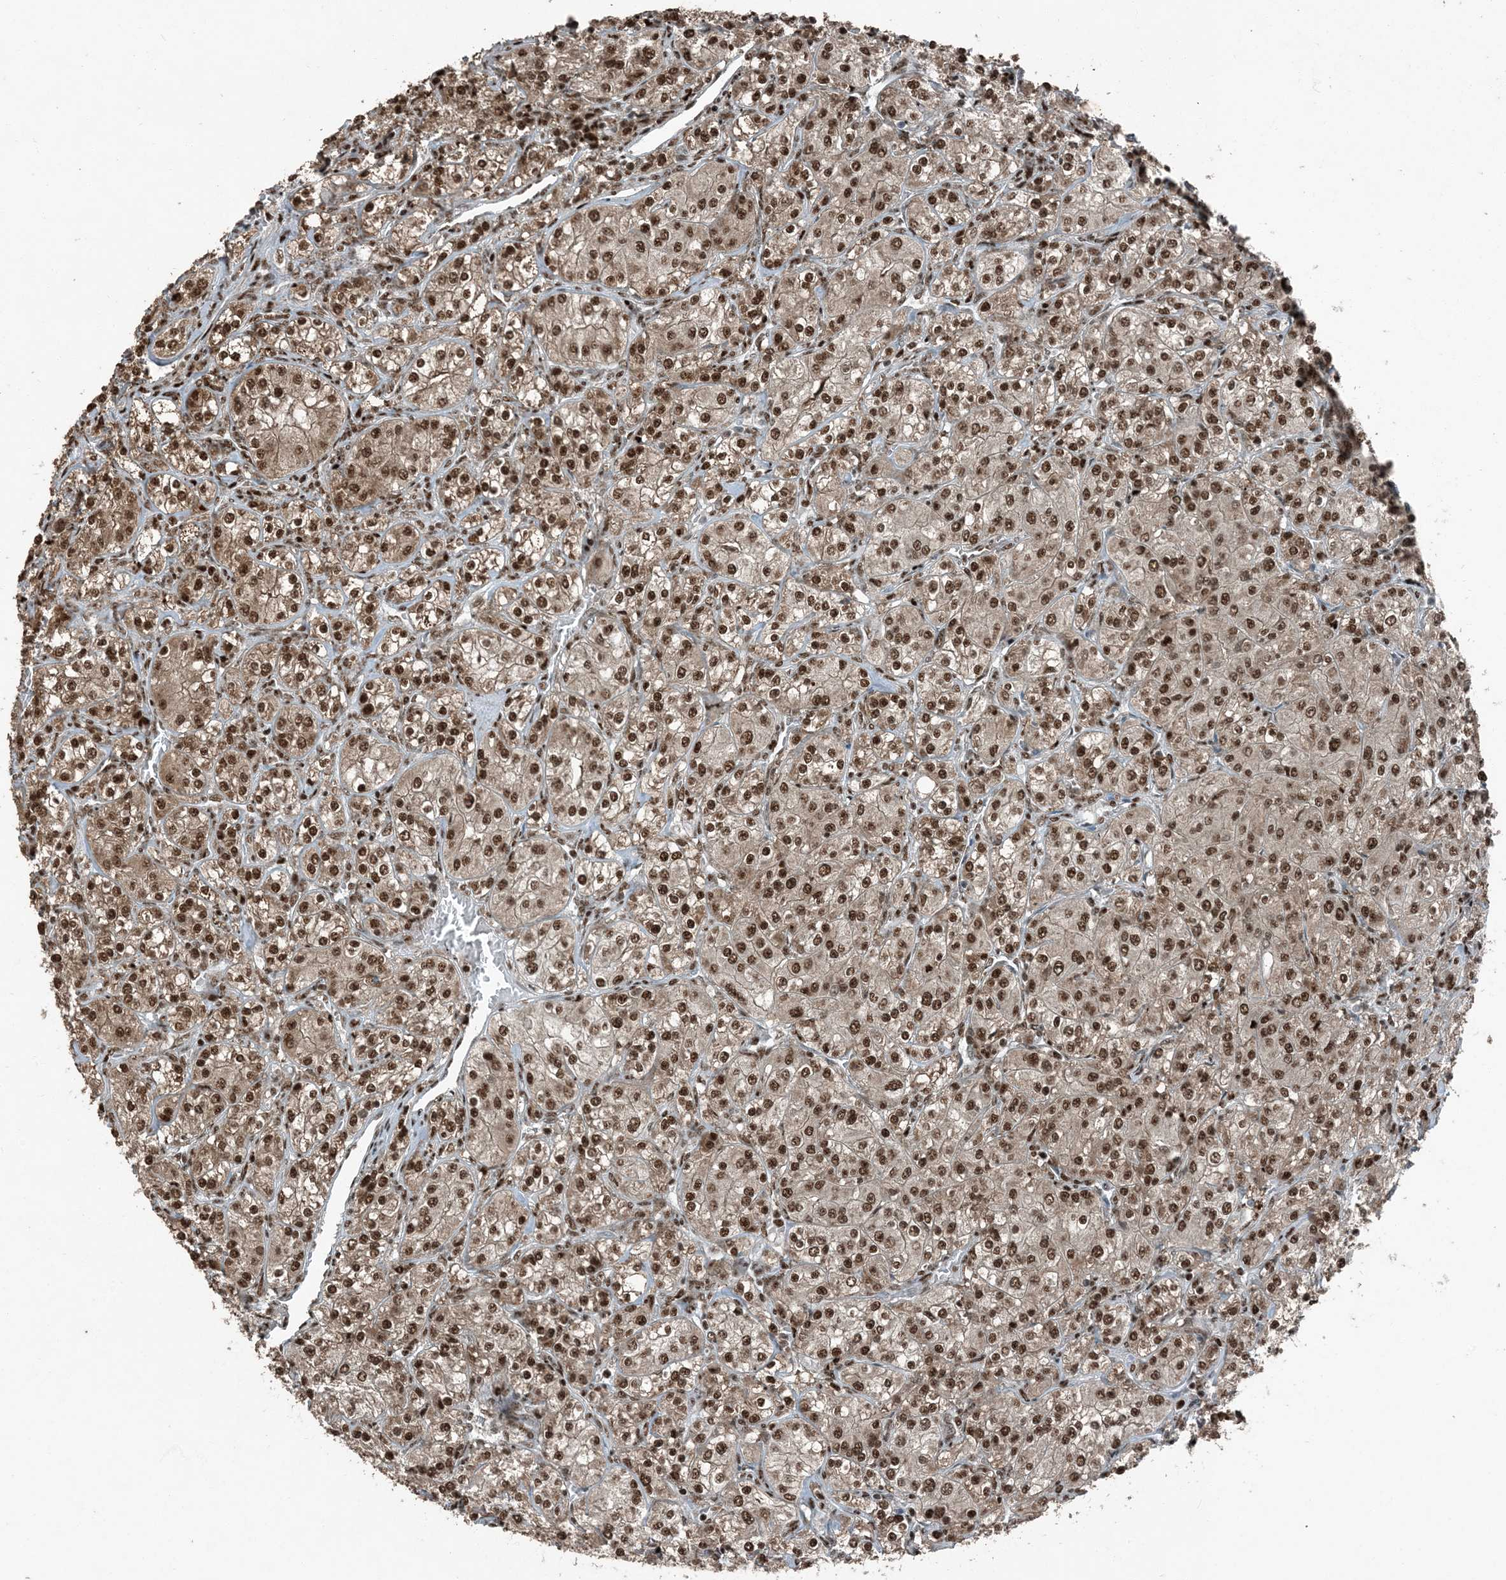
{"staining": {"intensity": "moderate", "quantity": ">75%", "location": "cytoplasmic/membranous,nuclear"}, "tissue": "renal cancer", "cell_type": "Tumor cells", "image_type": "cancer", "snomed": [{"axis": "morphology", "description": "Adenocarcinoma, NOS"}, {"axis": "topography", "description": "Kidney"}], "caption": "Renal cancer (adenocarcinoma) stained with DAB immunohistochemistry displays medium levels of moderate cytoplasmic/membranous and nuclear staining in approximately >75% of tumor cells. (IHC, brightfield microscopy, high magnification).", "gene": "TADA2B", "patient": {"sex": "male", "age": 77}}